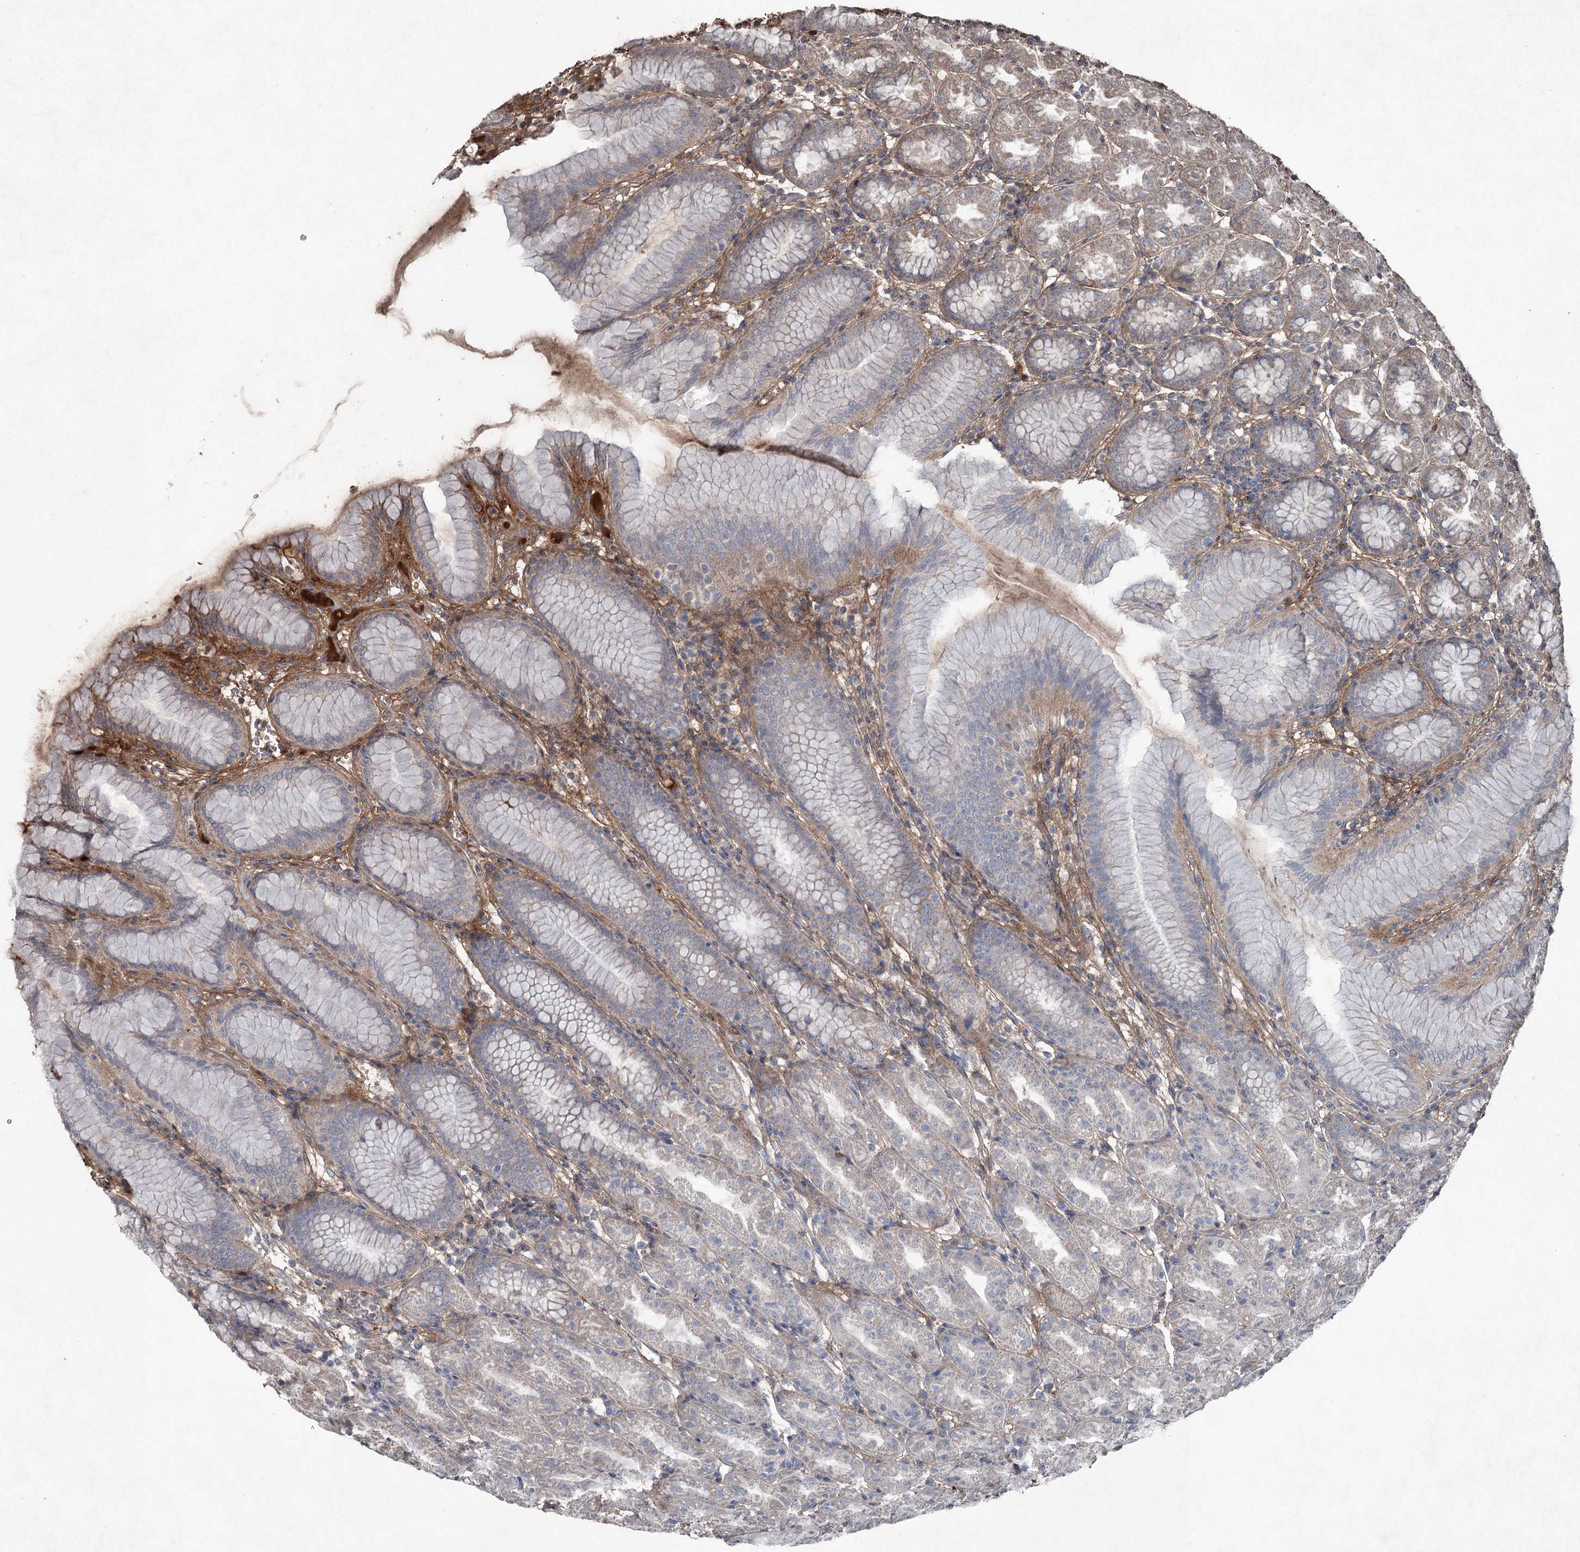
{"staining": {"intensity": "weak", "quantity": "<25%", "location": "cytoplasmic/membranous"}, "tissue": "stomach", "cell_type": "Glandular cells", "image_type": "normal", "snomed": [{"axis": "morphology", "description": "Normal tissue, NOS"}, {"axis": "topography", "description": "Stomach"}], "caption": "This histopathology image is of unremarkable stomach stained with immunohistochemistry to label a protein in brown with the nuclei are counter-stained blue. There is no expression in glandular cells.", "gene": "PGLYRP2", "patient": {"sex": "female", "age": 79}}